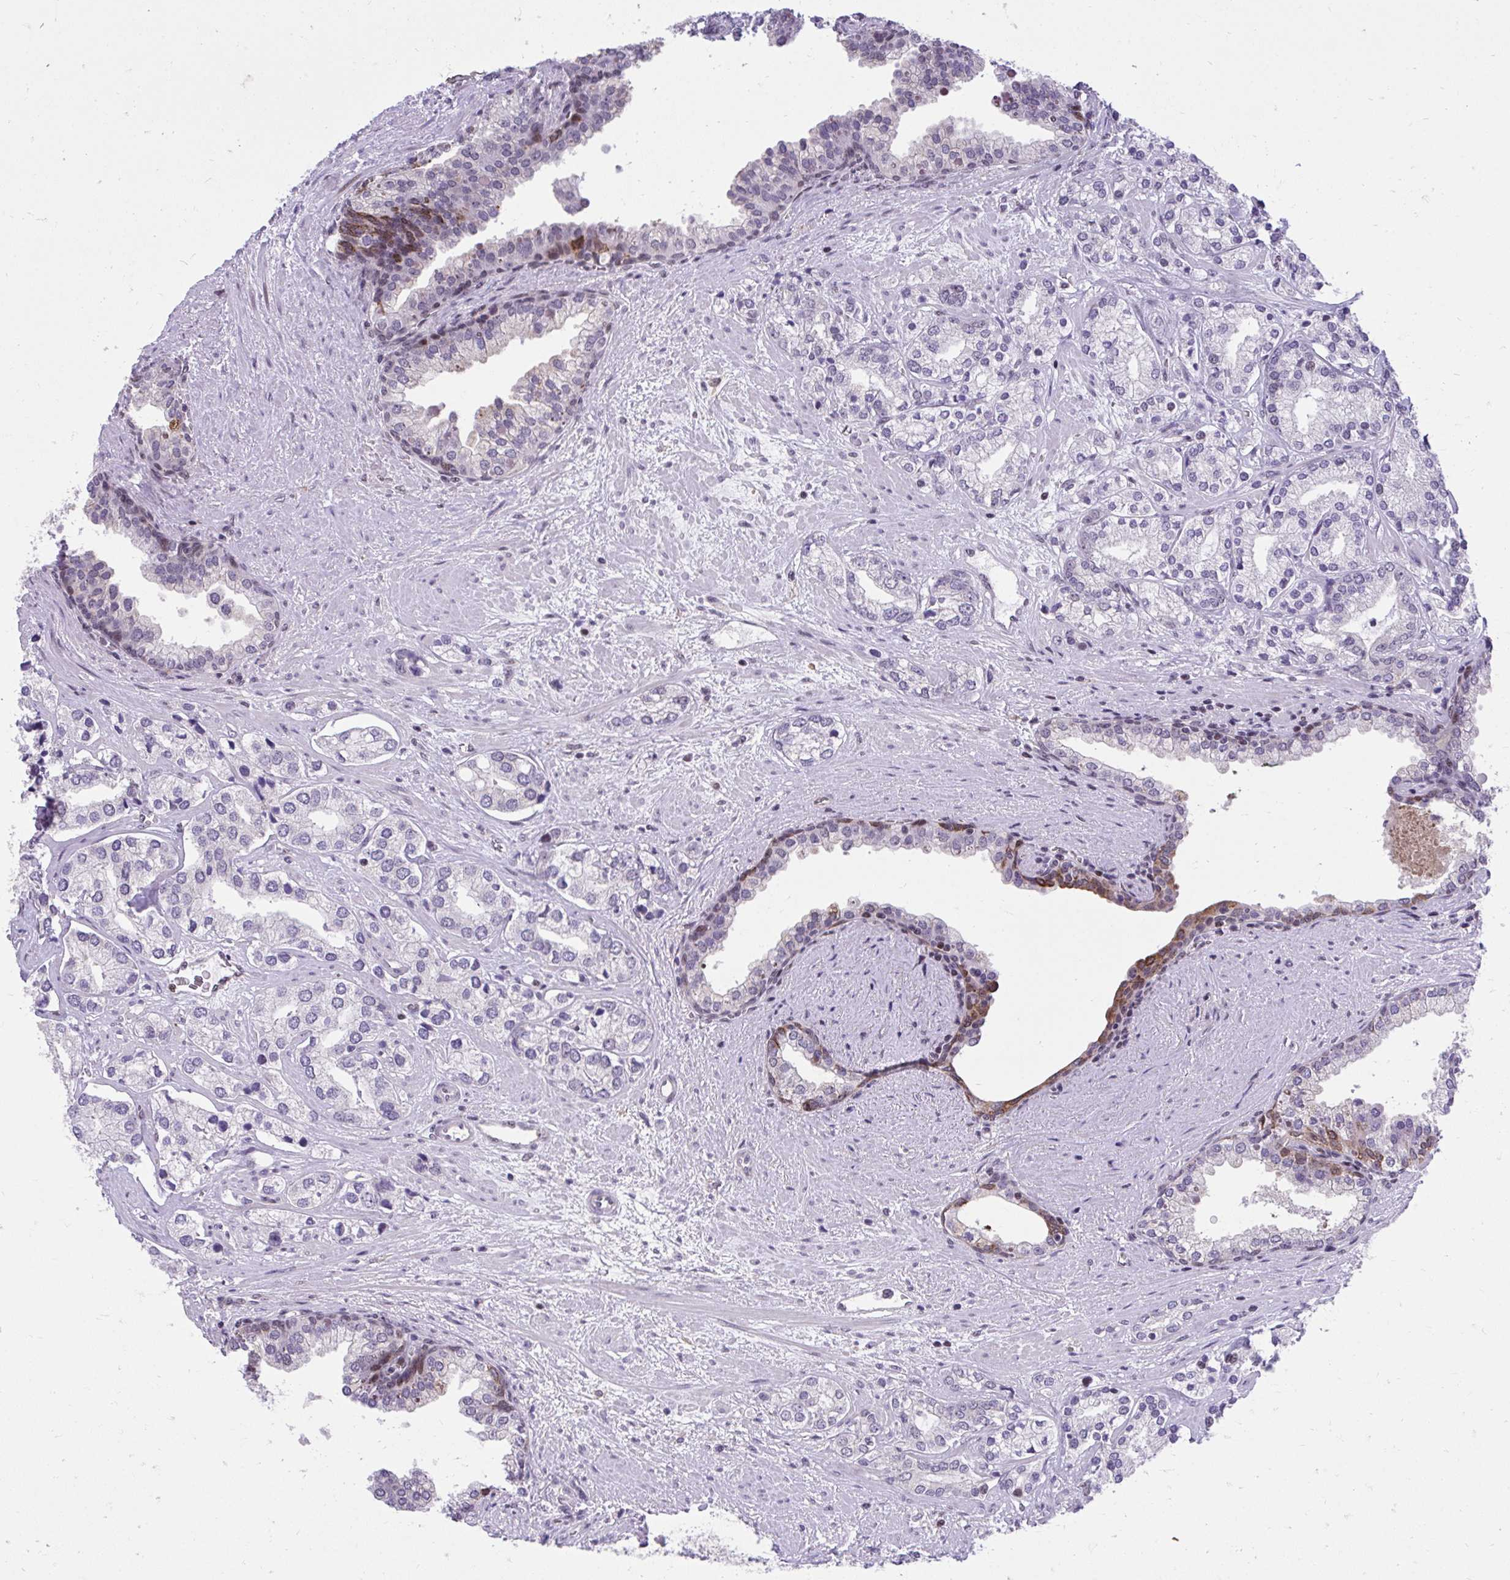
{"staining": {"intensity": "negative", "quantity": "none", "location": "none"}, "tissue": "prostate cancer", "cell_type": "Tumor cells", "image_type": "cancer", "snomed": [{"axis": "morphology", "description": "Adenocarcinoma, High grade"}, {"axis": "topography", "description": "Prostate"}], "caption": "DAB (3,3'-diaminobenzidine) immunohistochemical staining of high-grade adenocarcinoma (prostate) demonstrates no significant positivity in tumor cells.", "gene": "HOXA4", "patient": {"sex": "male", "age": 58}}